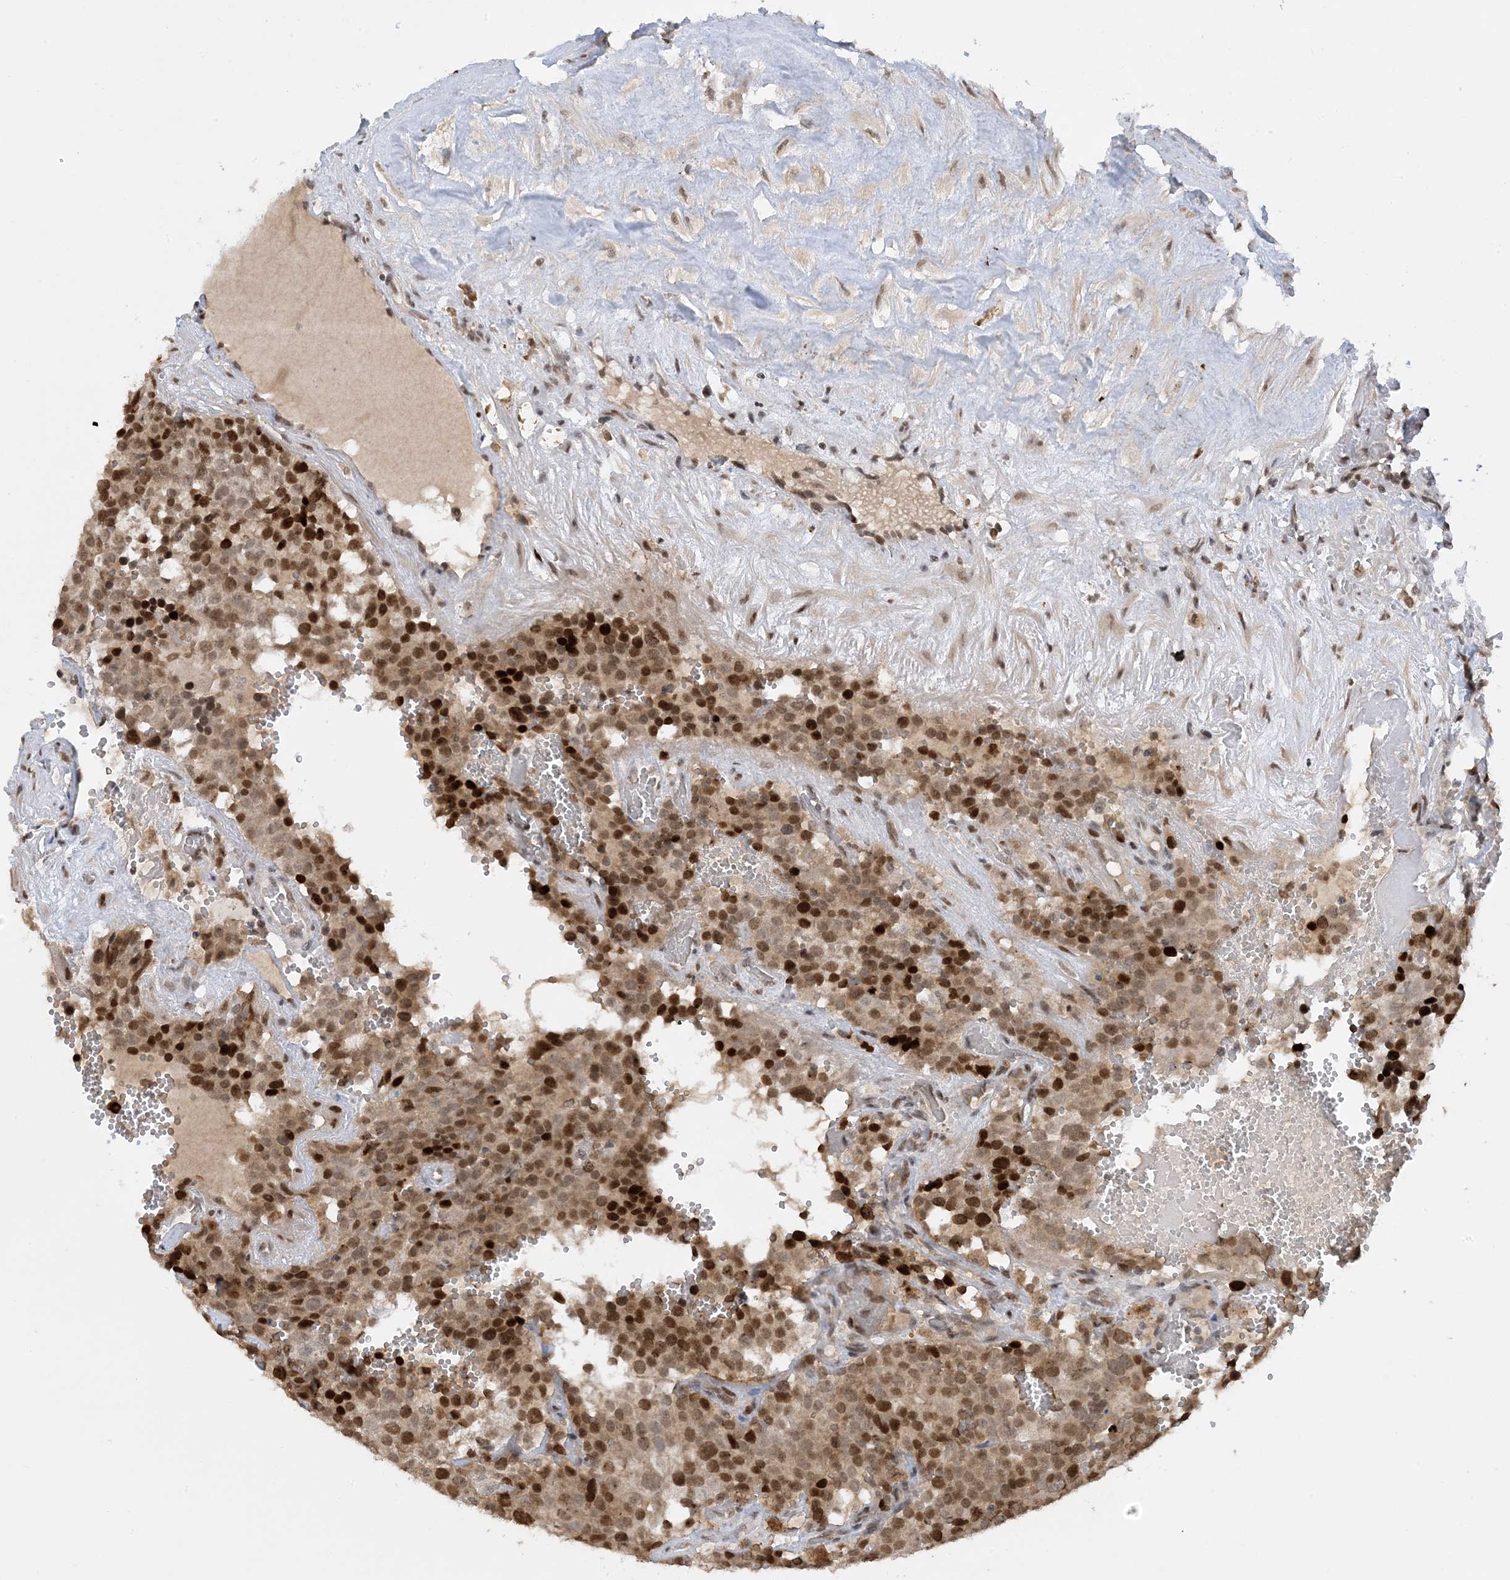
{"staining": {"intensity": "moderate", "quantity": ">75%", "location": "nuclear"}, "tissue": "testis cancer", "cell_type": "Tumor cells", "image_type": "cancer", "snomed": [{"axis": "morphology", "description": "Seminoma, NOS"}, {"axis": "topography", "description": "Testis"}], "caption": "Protein expression analysis of testis cancer demonstrates moderate nuclear expression in about >75% of tumor cells. (DAB IHC with brightfield microscopy, high magnification).", "gene": "ACYP2", "patient": {"sex": "male", "age": 71}}